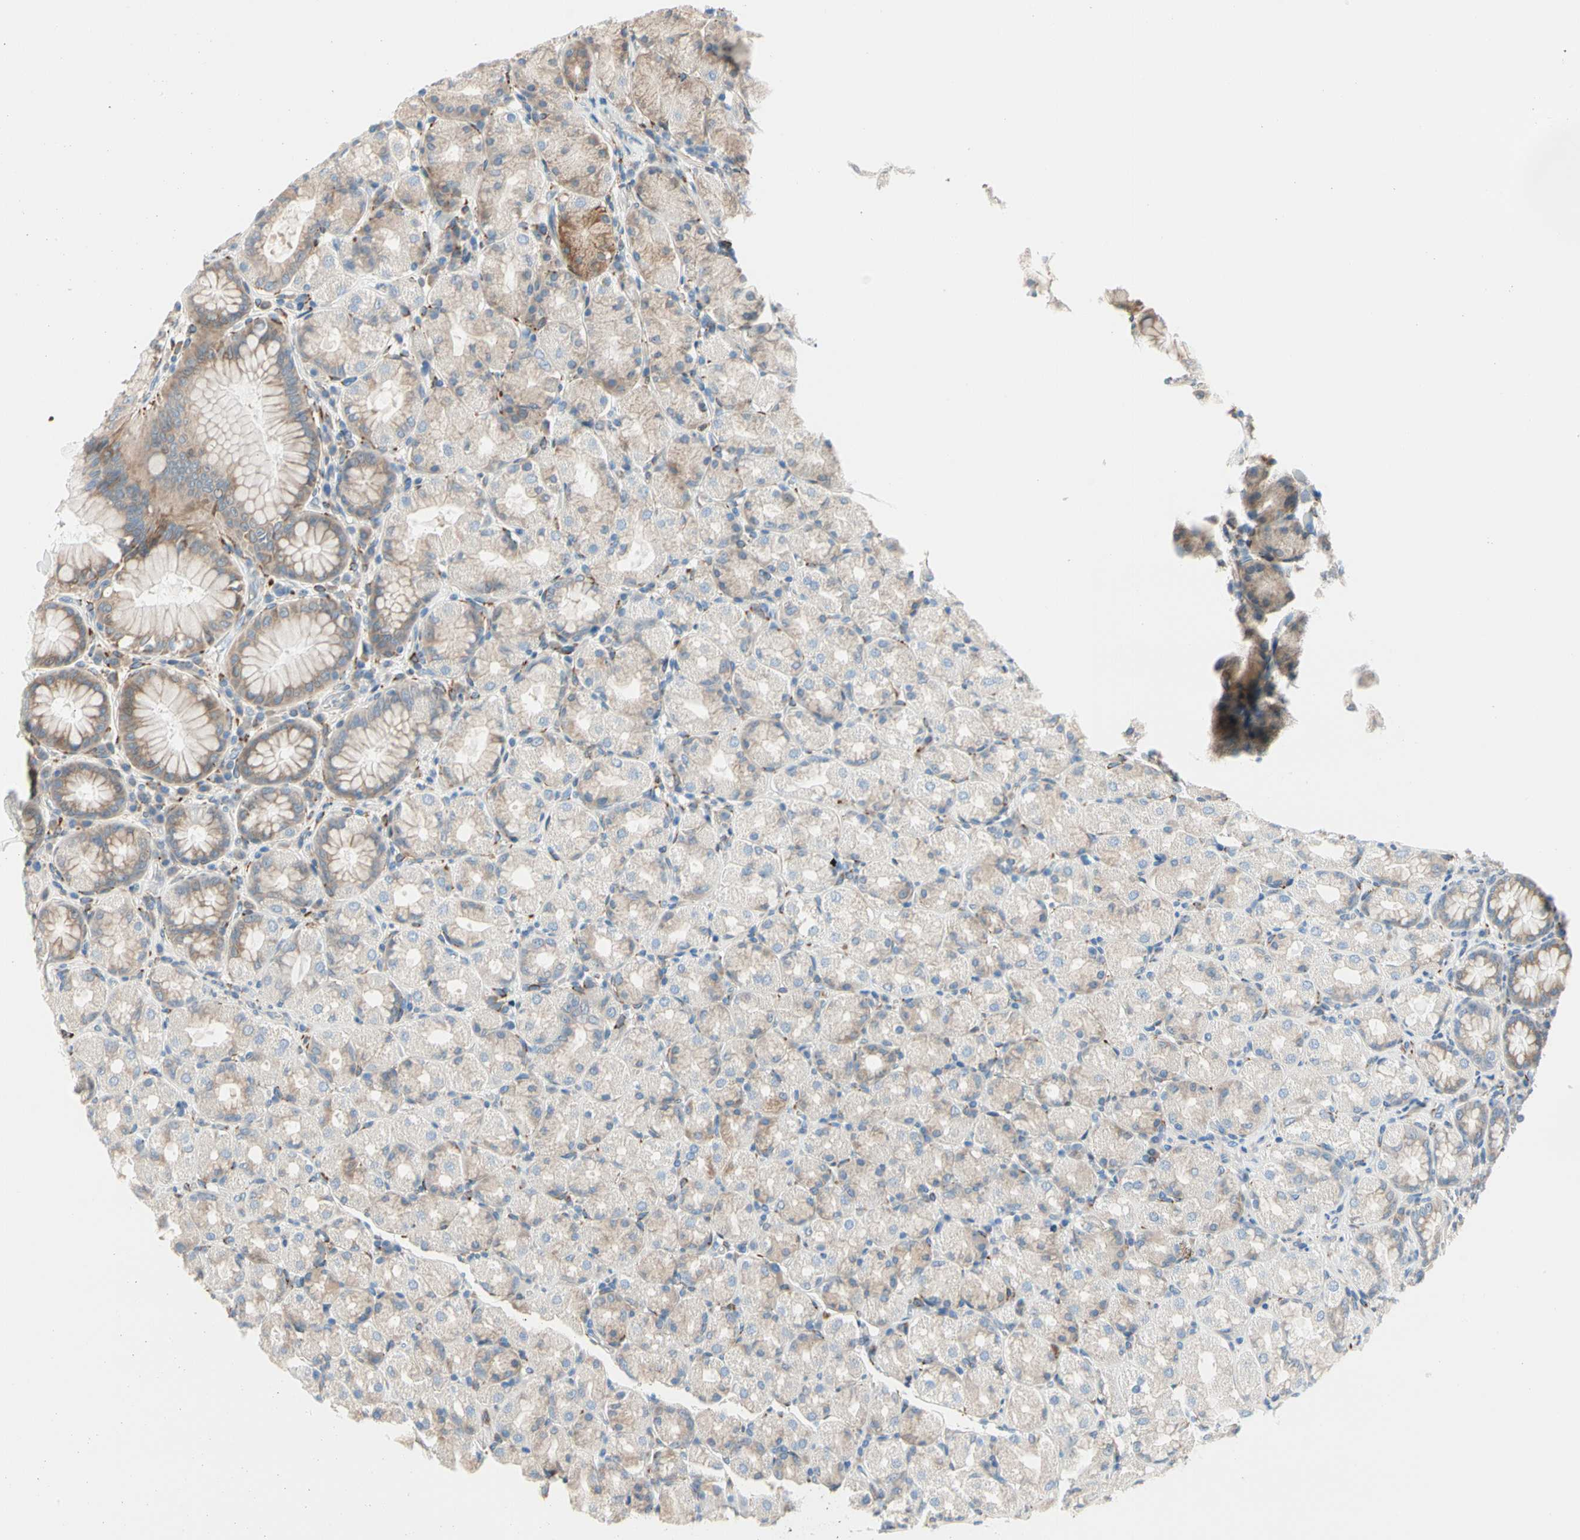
{"staining": {"intensity": "moderate", "quantity": "25%-75%", "location": "cytoplasmic/membranous"}, "tissue": "stomach", "cell_type": "Glandular cells", "image_type": "normal", "snomed": [{"axis": "morphology", "description": "Normal tissue, NOS"}, {"axis": "topography", "description": "Stomach, upper"}], "caption": "Brown immunohistochemical staining in normal stomach displays moderate cytoplasmic/membranous expression in about 25%-75% of glandular cells.", "gene": "LRPAP1", "patient": {"sex": "male", "age": 68}}